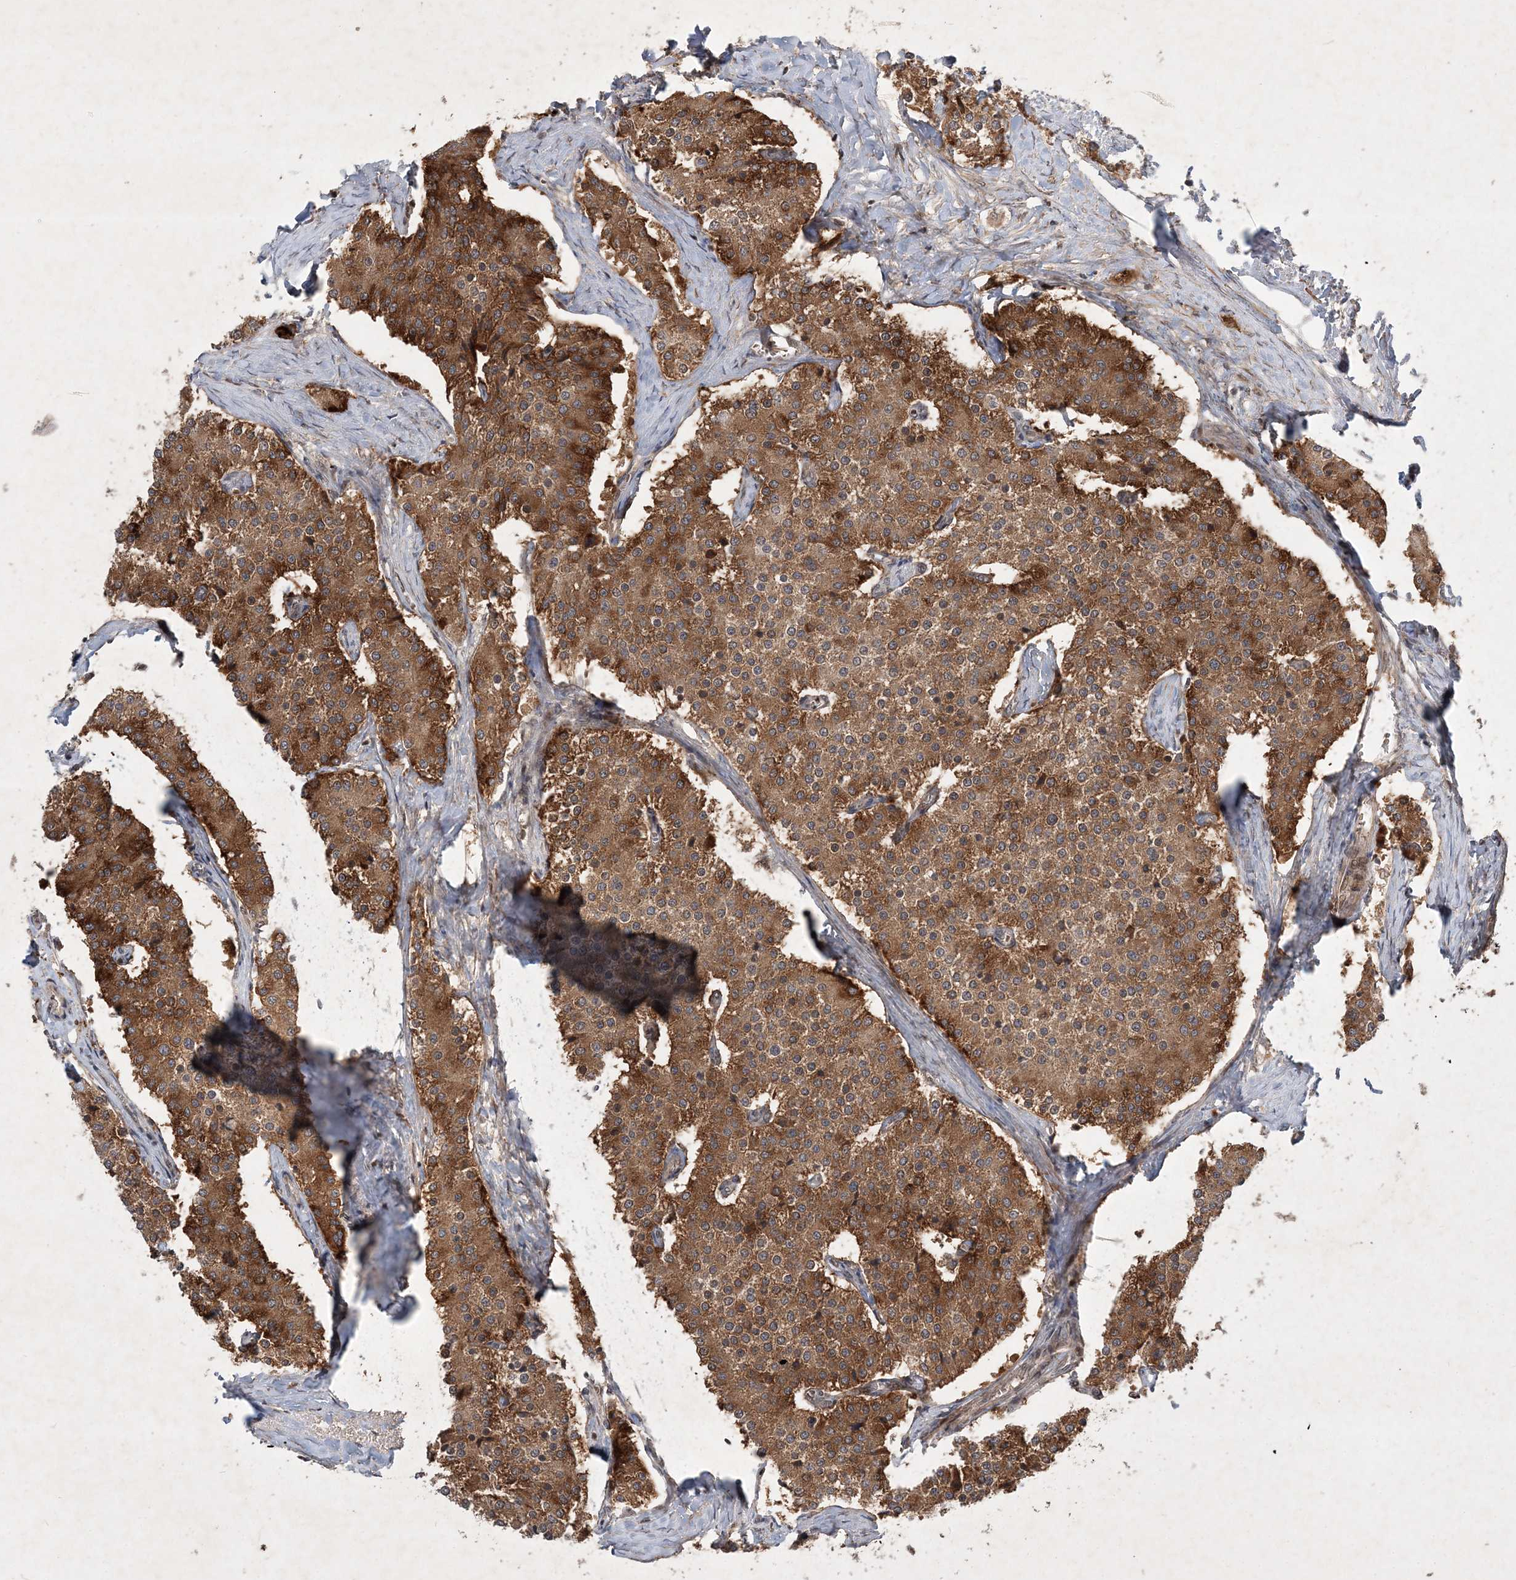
{"staining": {"intensity": "moderate", "quantity": ">75%", "location": "cytoplasmic/membranous"}, "tissue": "carcinoid", "cell_type": "Tumor cells", "image_type": "cancer", "snomed": [{"axis": "morphology", "description": "Carcinoid, malignant, NOS"}, {"axis": "topography", "description": "Colon"}], "caption": "Brown immunohistochemical staining in carcinoid shows moderate cytoplasmic/membranous staining in approximately >75% of tumor cells.", "gene": "UBR3", "patient": {"sex": "female", "age": 52}}